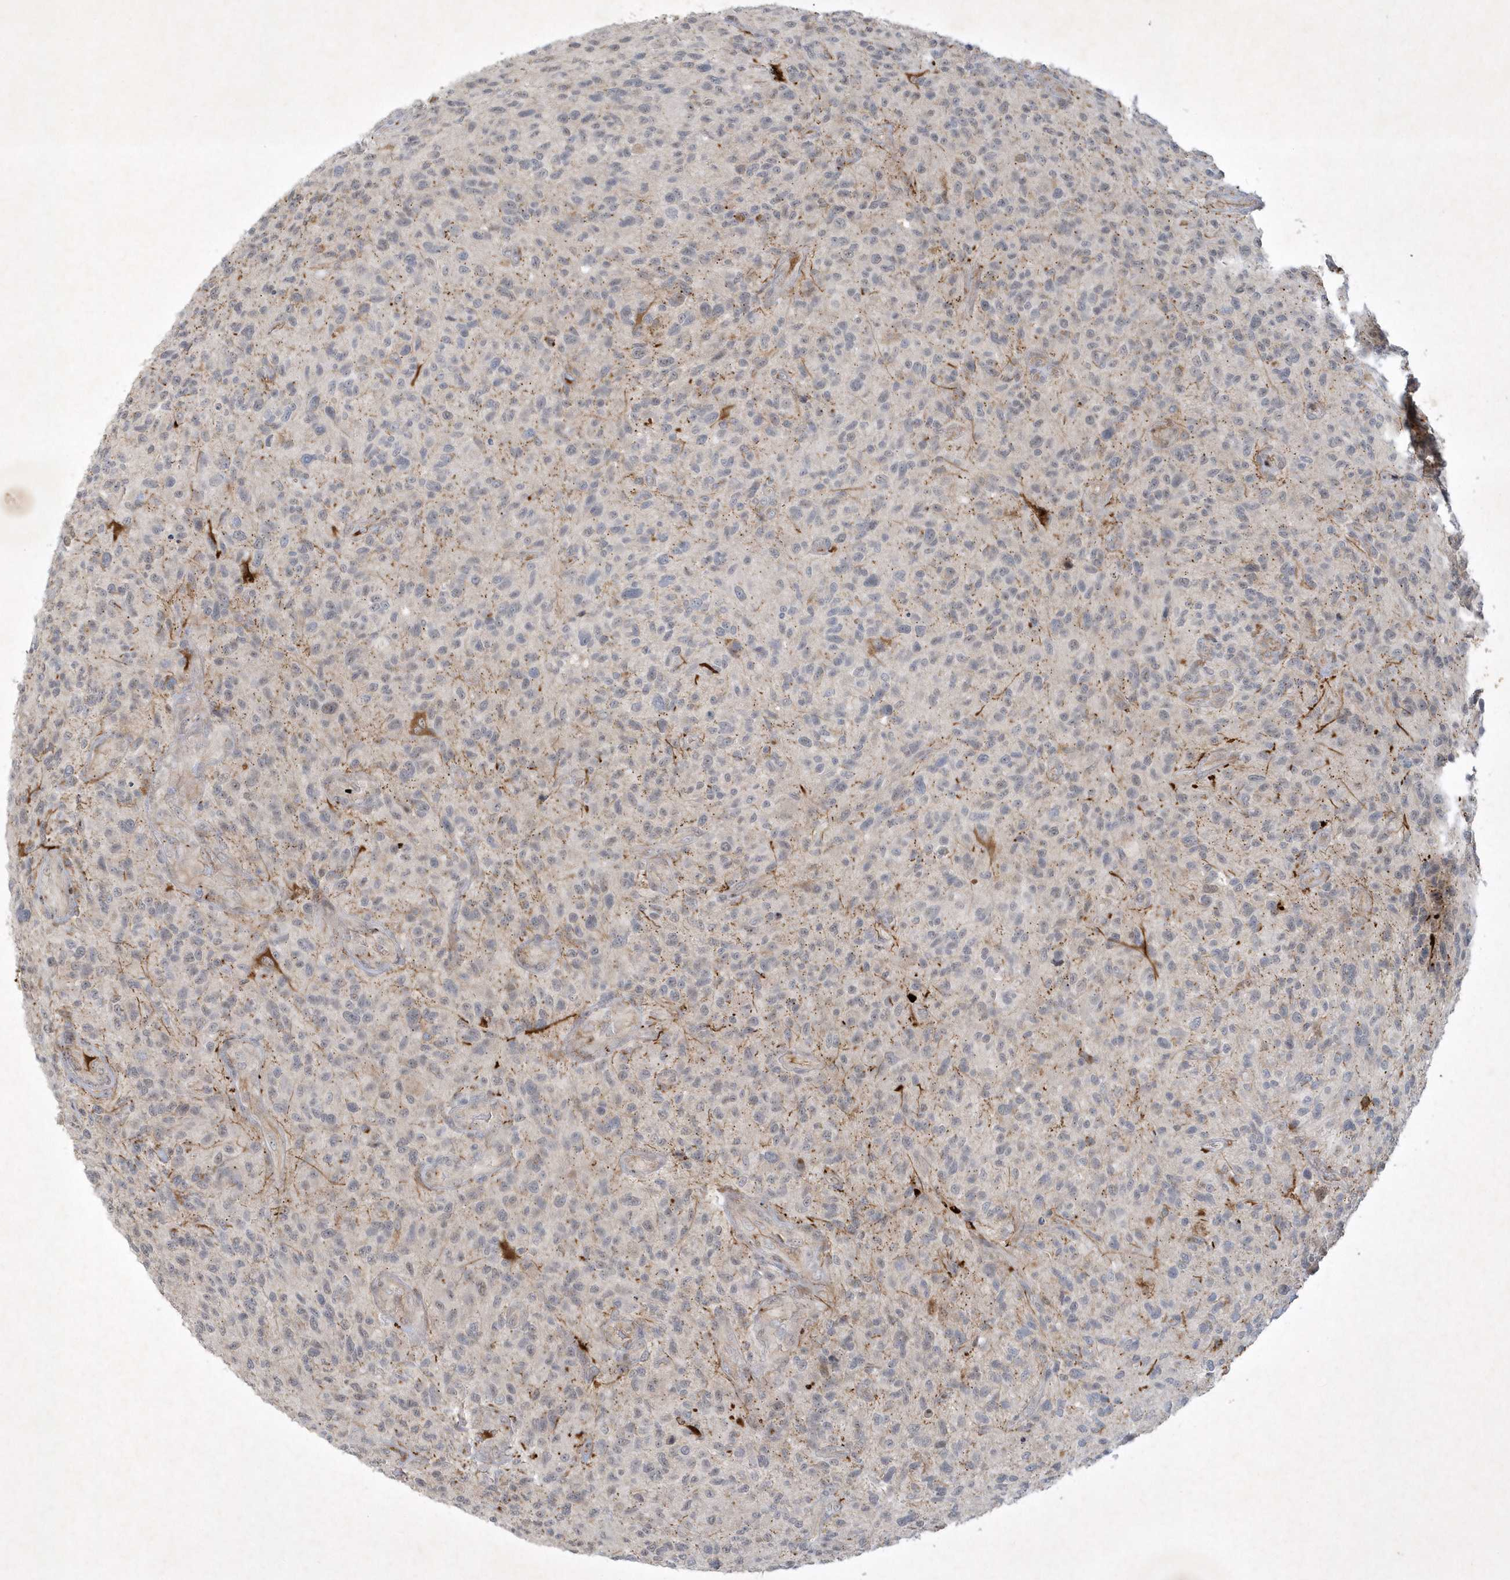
{"staining": {"intensity": "negative", "quantity": "none", "location": "none"}, "tissue": "glioma", "cell_type": "Tumor cells", "image_type": "cancer", "snomed": [{"axis": "morphology", "description": "Glioma, malignant, High grade"}, {"axis": "topography", "description": "Brain"}], "caption": "Histopathology image shows no protein positivity in tumor cells of malignant high-grade glioma tissue. (Immunohistochemistry (ihc), brightfield microscopy, high magnification).", "gene": "THG1L", "patient": {"sex": "male", "age": 47}}